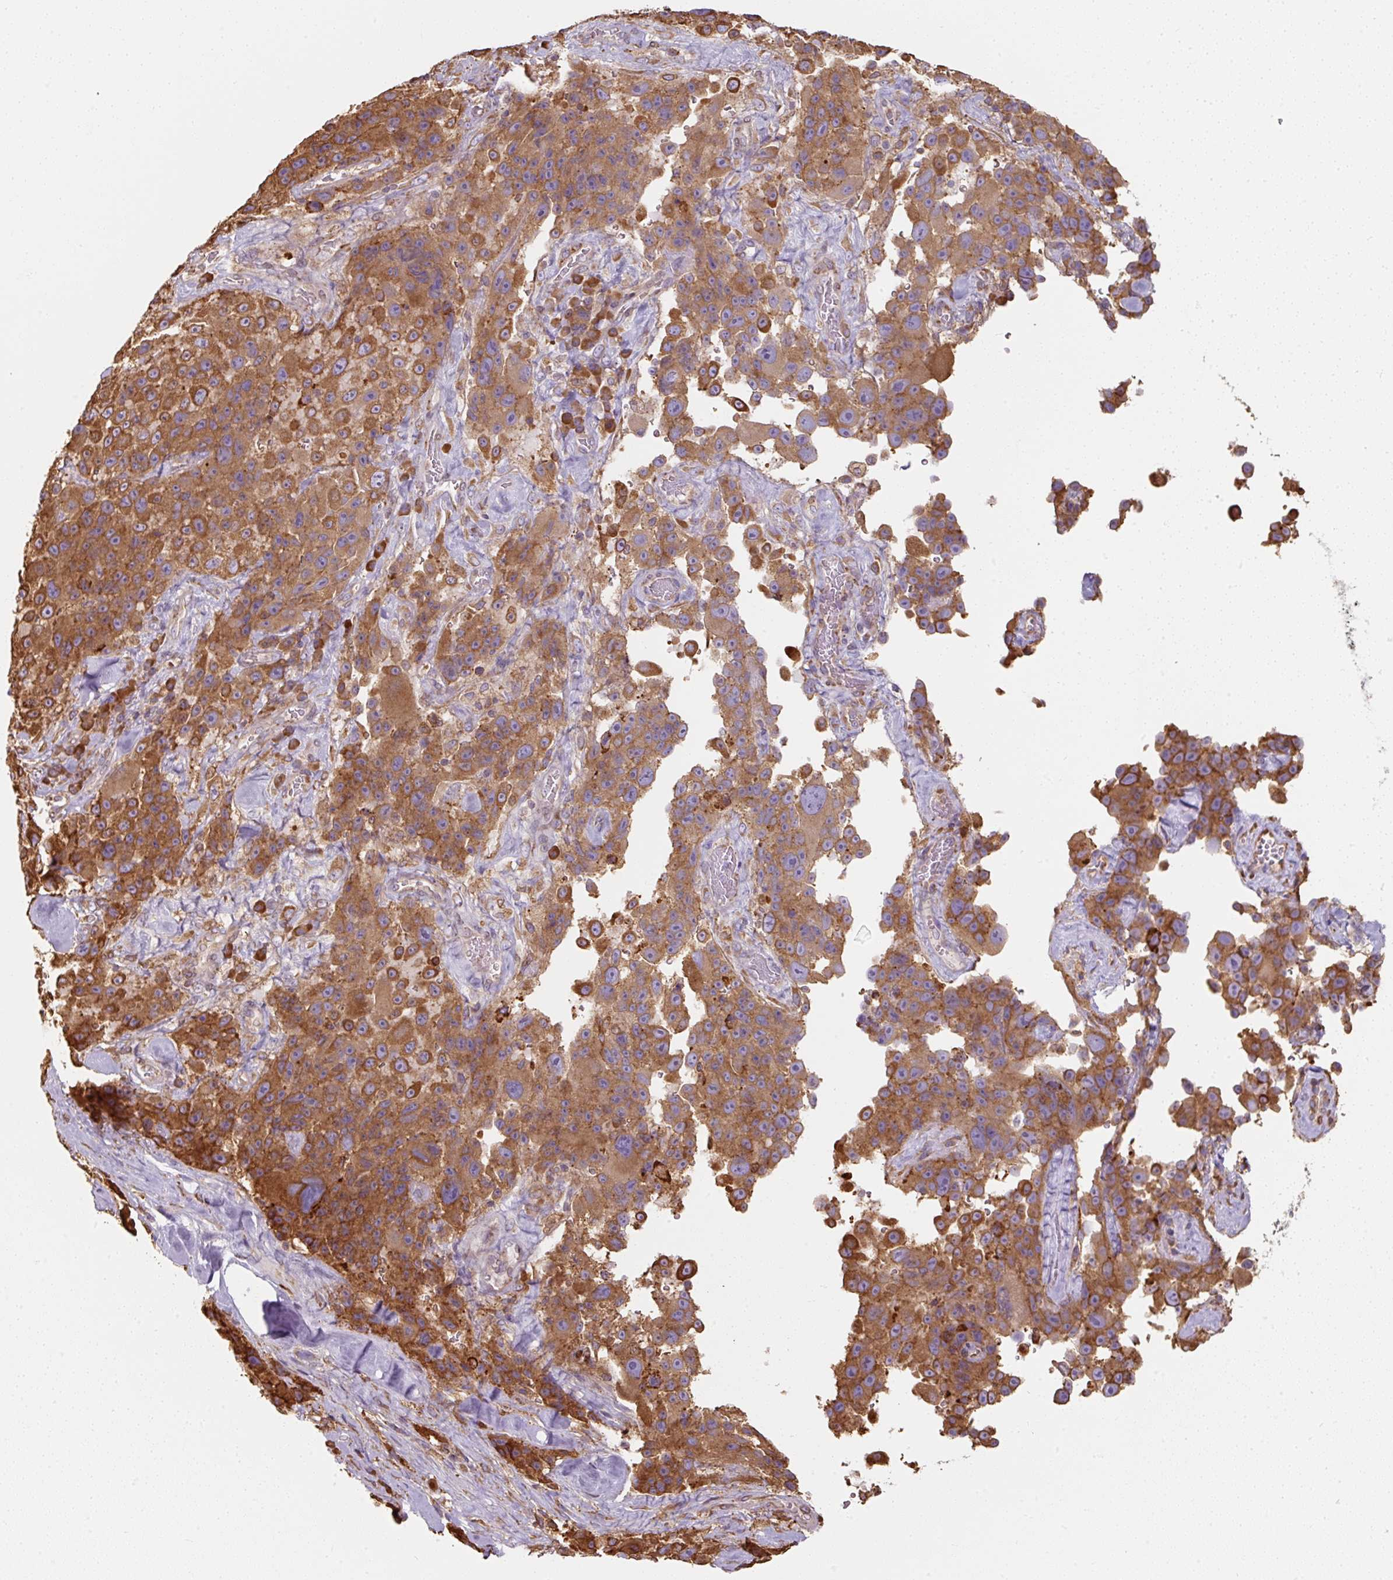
{"staining": {"intensity": "strong", "quantity": ">75%", "location": "cytoplasmic/membranous"}, "tissue": "melanoma", "cell_type": "Tumor cells", "image_type": "cancer", "snomed": [{"axis": "morphology", "description": "Malignant melanoma, Metastatic site"}, {"axis": "topography", "description": "Lymph node"}], "caption": "Tumor cells display strong cytoplasmic/membranous staining in about >75% of cells in melanoma.", "gene": "PRKCSH", "patient": {"sex": "male", "age": 62}}